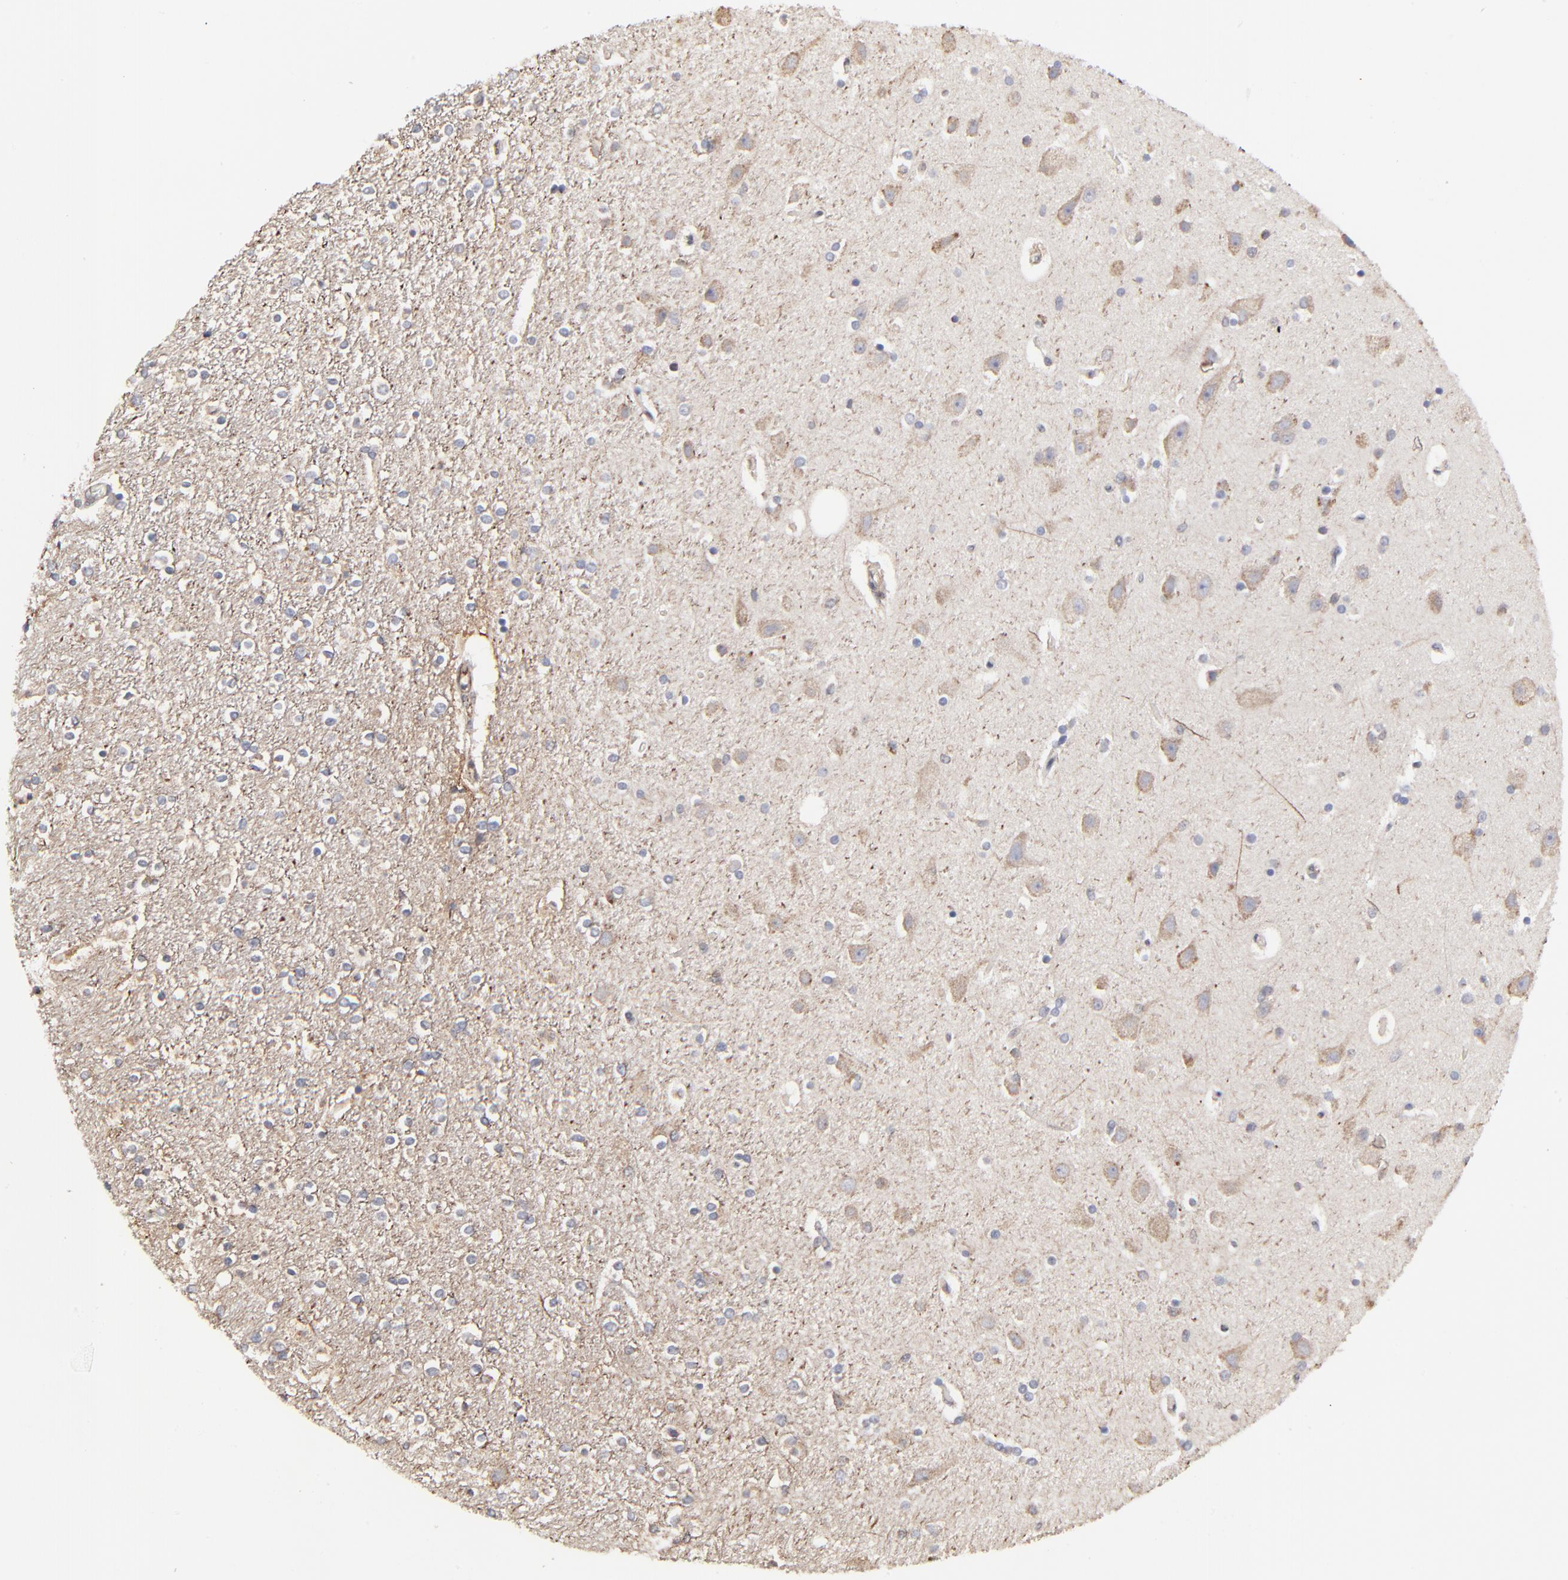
{"staining": {"intensity": "weak", "quantity": "25%-75%", "location": "cytoplasmic/membranous"}, "tissue": "caudate", "cell_type": "Glial cells", "image_type": "normal", "snomed": [{"axis": "morphology", "description": "Normal tissue, NOS"}, {"axis": "topography", "description": "Lateral ventricle wall"}], "caption": "Normal caudate was stained to show a protein in brown. There is low levels of weak cytoplasmic/membranous expression in about 25%-75% of glial cells.", "gene": "ELP2", "patient": {"sex": "female", "age": 54}}